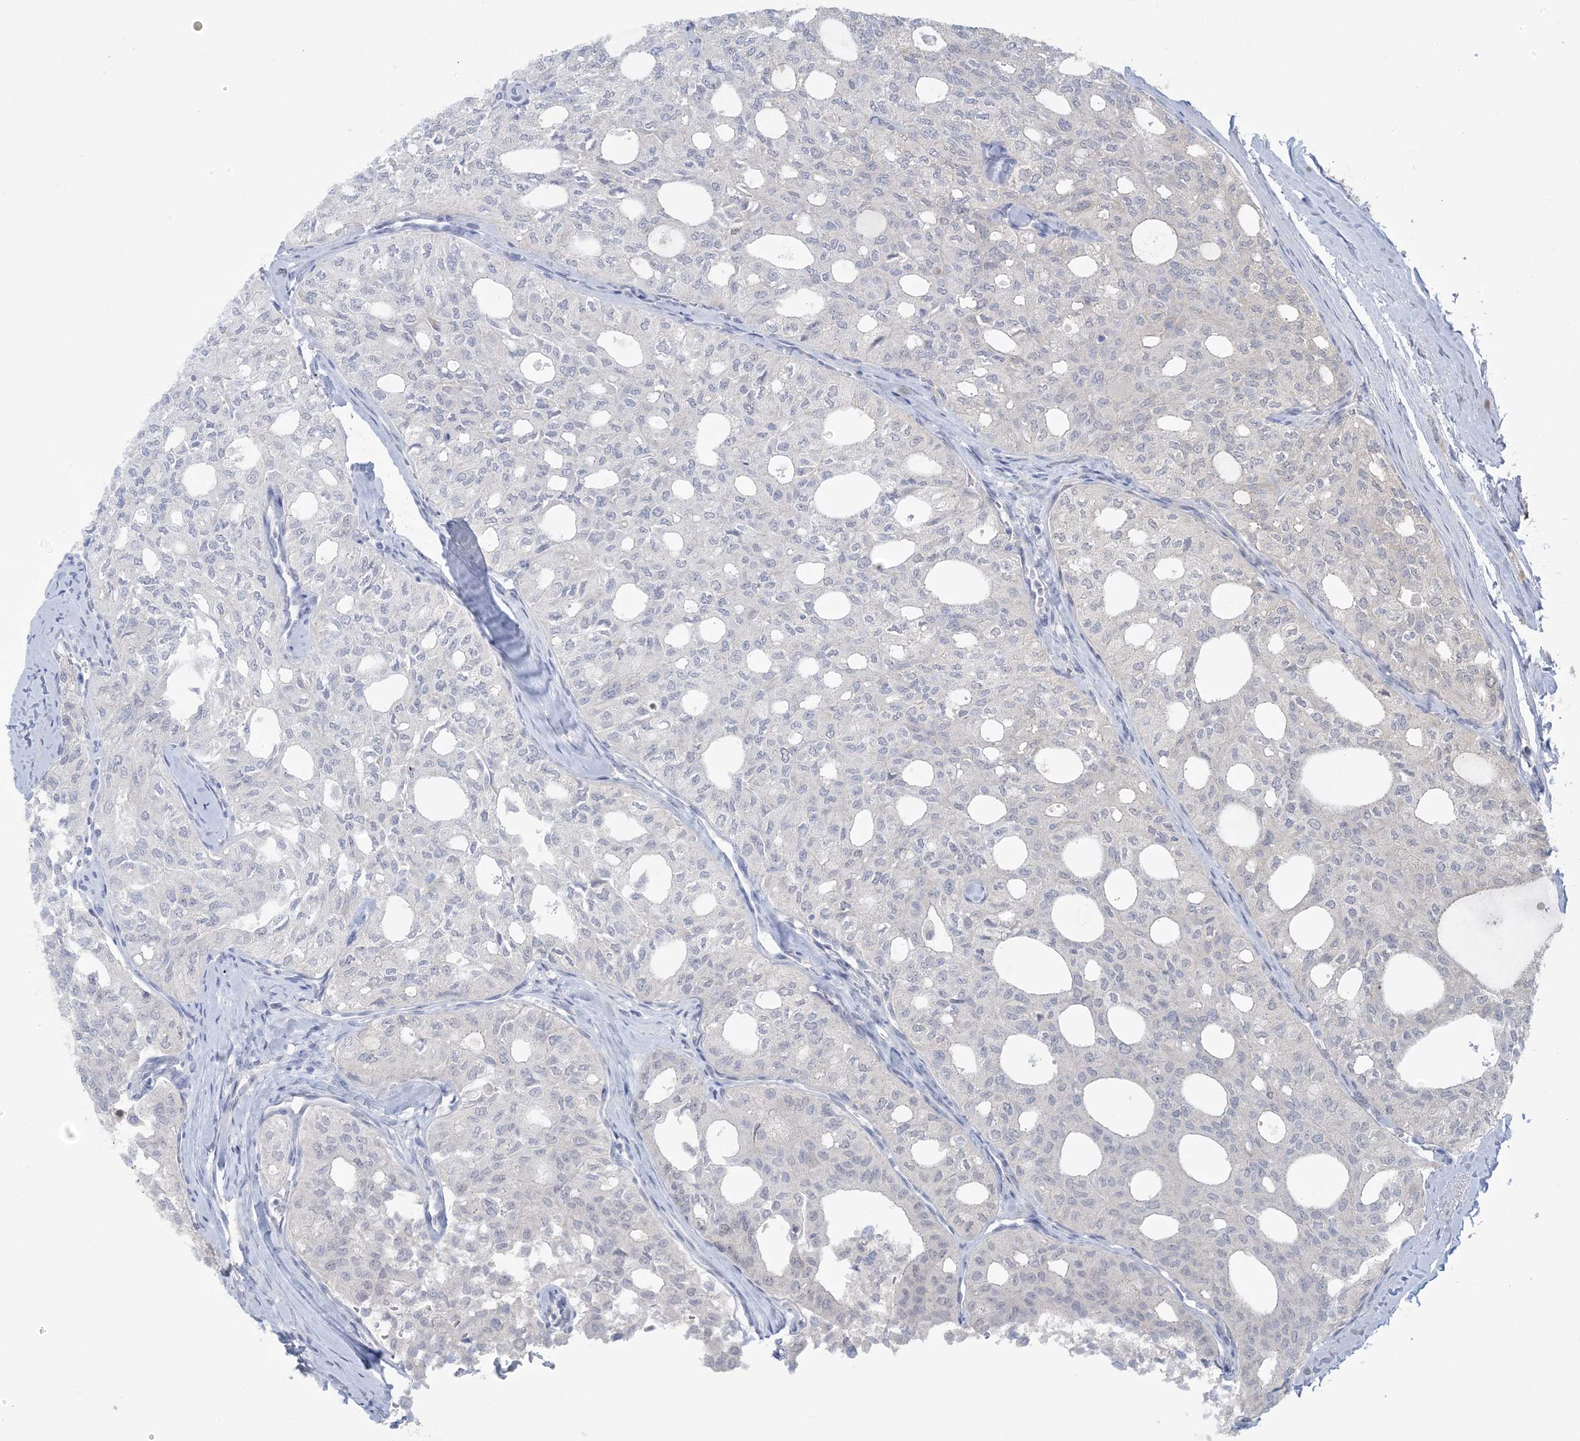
{"staining": {"intensity": "negative", "quantity": "none", "location": "none"}, "tissue": "thyroid cancer", "cell_type": "Tumor cells", "image_type": "cancer", "snomed": [{"axis": "morphology", "description": "Follicular adenoma carcinoma, NOS"}, {"axis": "topography", "description": "Thyroid gland"}], "caption": "This is an immunohistochemistry (IHC) micrograph of human thyroid follicular adenoma carcinoma. There is no positivity in tumor cells.", "gene": "HMGCS1", "patient": {"sex": "male", "age": 75}}